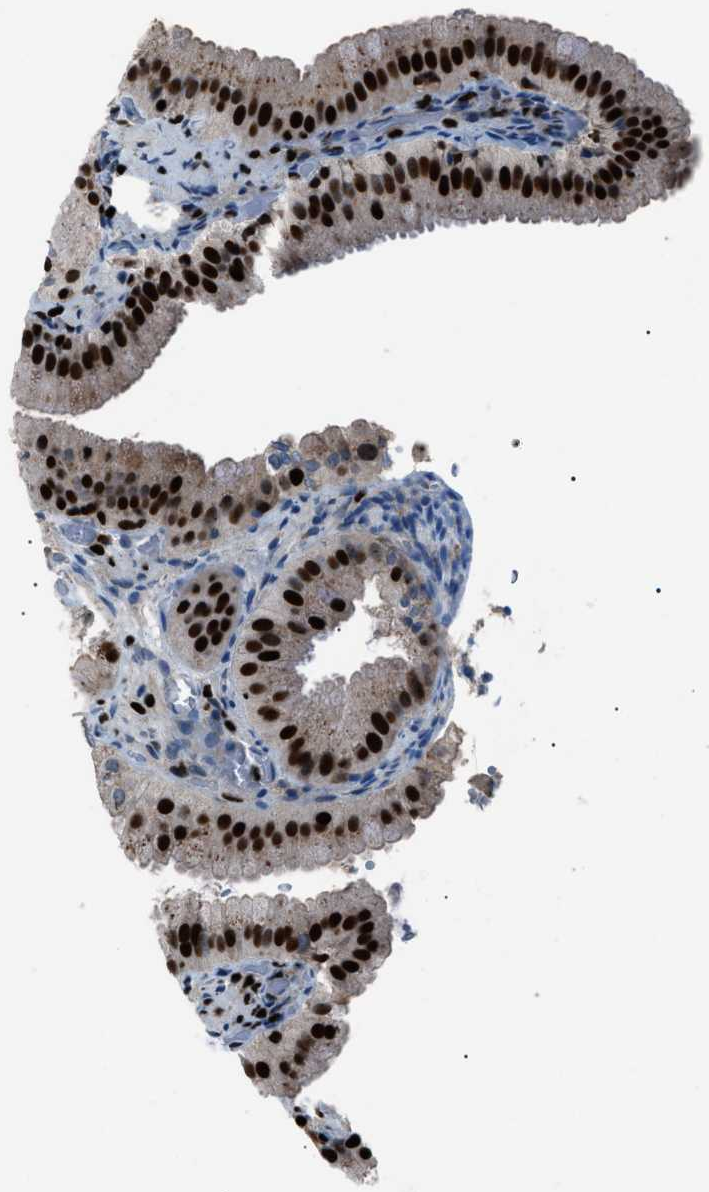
{"staining": {"intensity": "strong", "quantity": ">75%", "location": "nuclear"}, "tissue": "gallbladder", "cell_type": "Glandular cells", "image_type": "normal", "snomed": [{"axis": "morphology", "description": "Normal tissue, NOS"}, {"axis": "topography", "description": "Gallbladder"}], "caption": "Immunohistochemistry staining of unremarkable gallbladder, which exhibits high levels of strong nuclear staining in about >75% of glandular cells indicating strong nuclear protein positivity. The staining was performed using DAB (3,3'-diaminobenzidine) (brown) for protein detection and nuclei were counterstained in hematoxylin (blue).", "gene": "PRKX", "patient": {"sex": "male", "age": 54}}